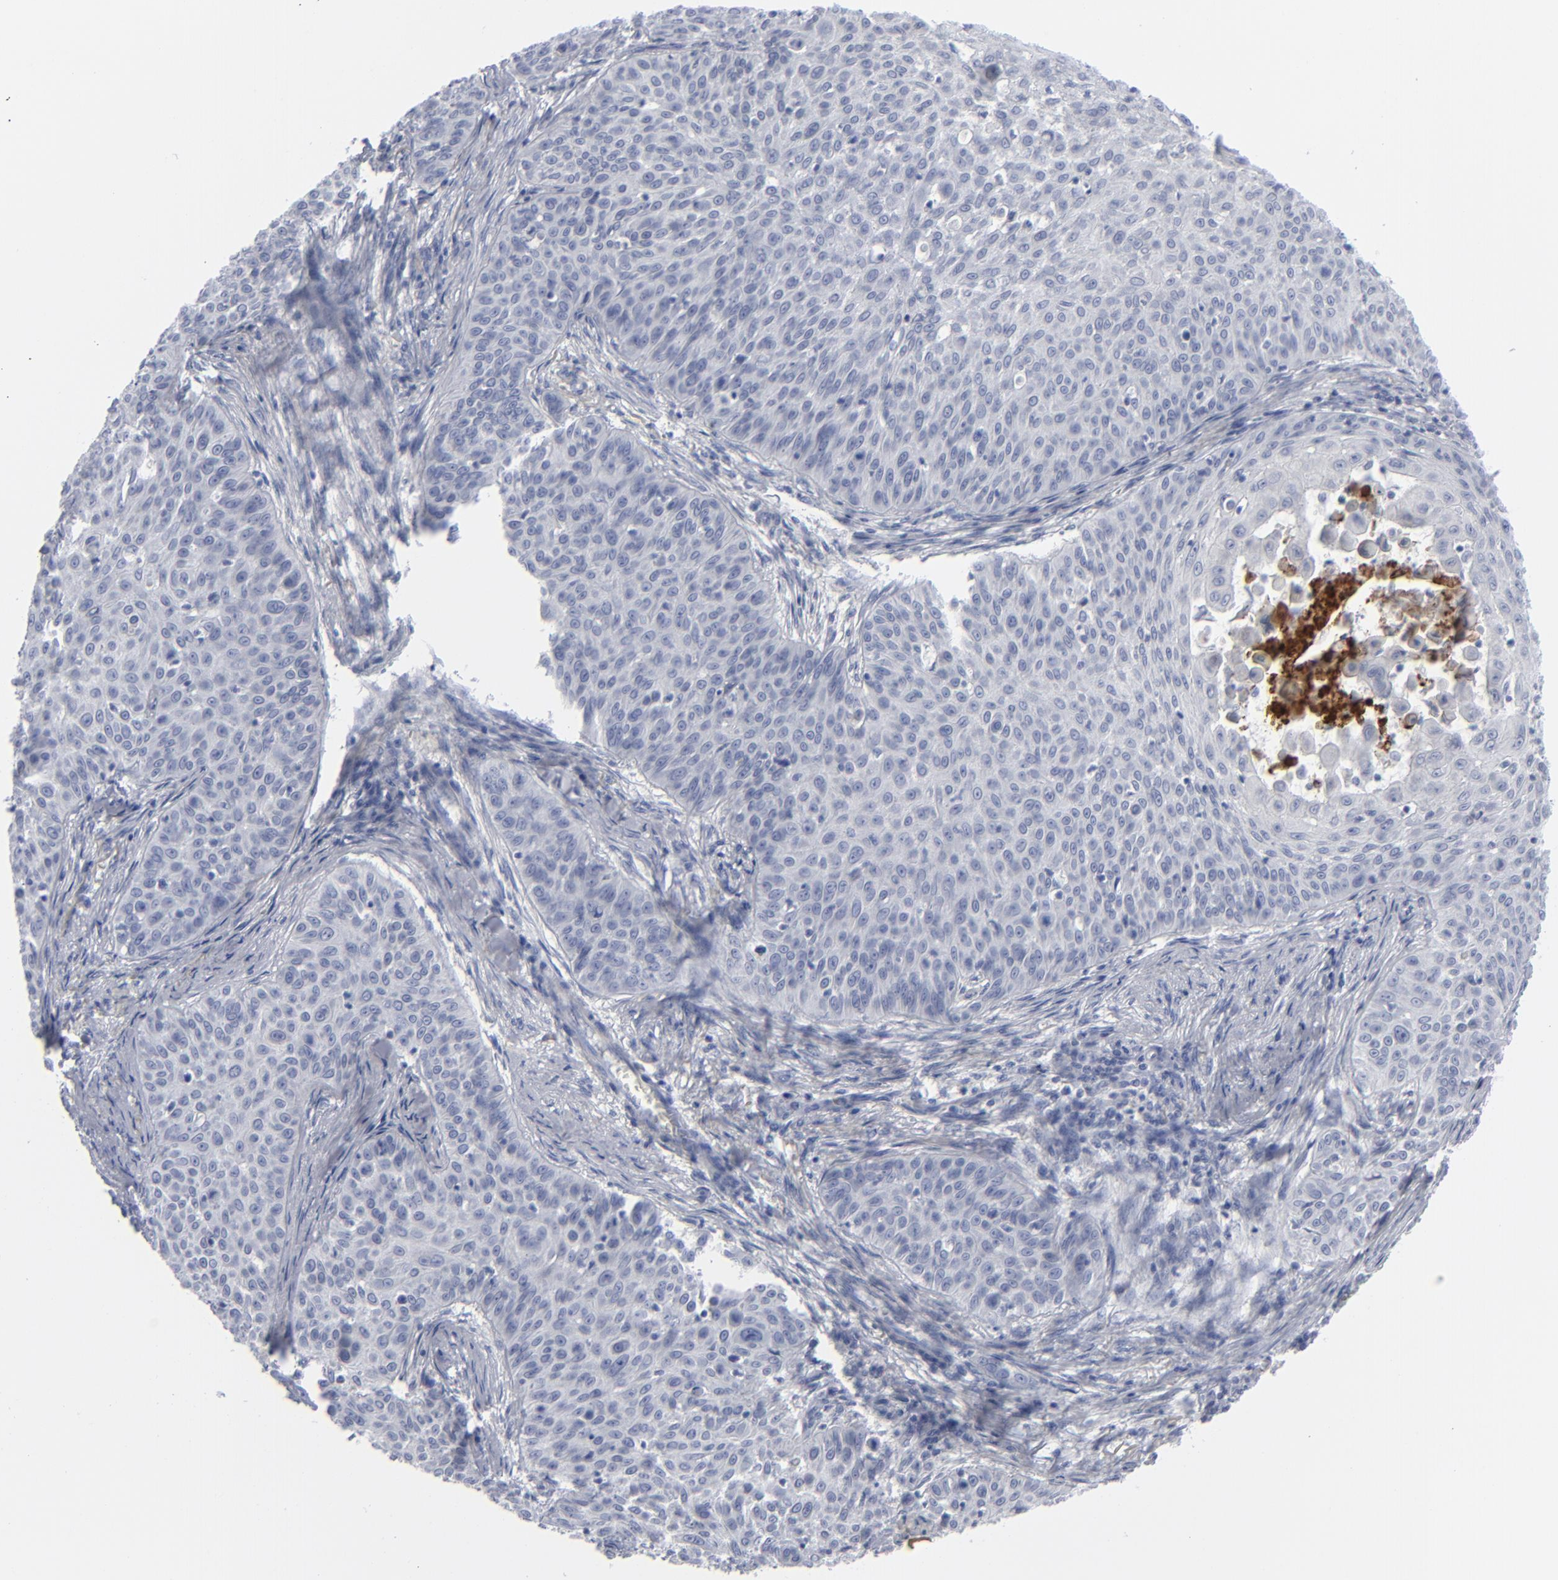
{"staining": {"intensity": "negative", "quantity": "none", "location": "none"}, "tissue": "skin cancer", "cell_type": "Tumor cells", "image_type": "cancer", "snomed": [{"axis": "morphology", "description": "Squamous cell carcinoma, NOS"}, {"axis": "topography", "description": "Skin"}], "caption": "An immunohistochemistry micrograph of squamous cell carcinoma (skin) is shown. There is no staining in tumor cells of squamous cell carcinoma (skin). (Stains: DAB IHC with hematoxylin counter stain, Microscopy: brightfield microscopy at high magnification).", "gene": "MSLN", "patient": {"sex": "male", "age": 82}}